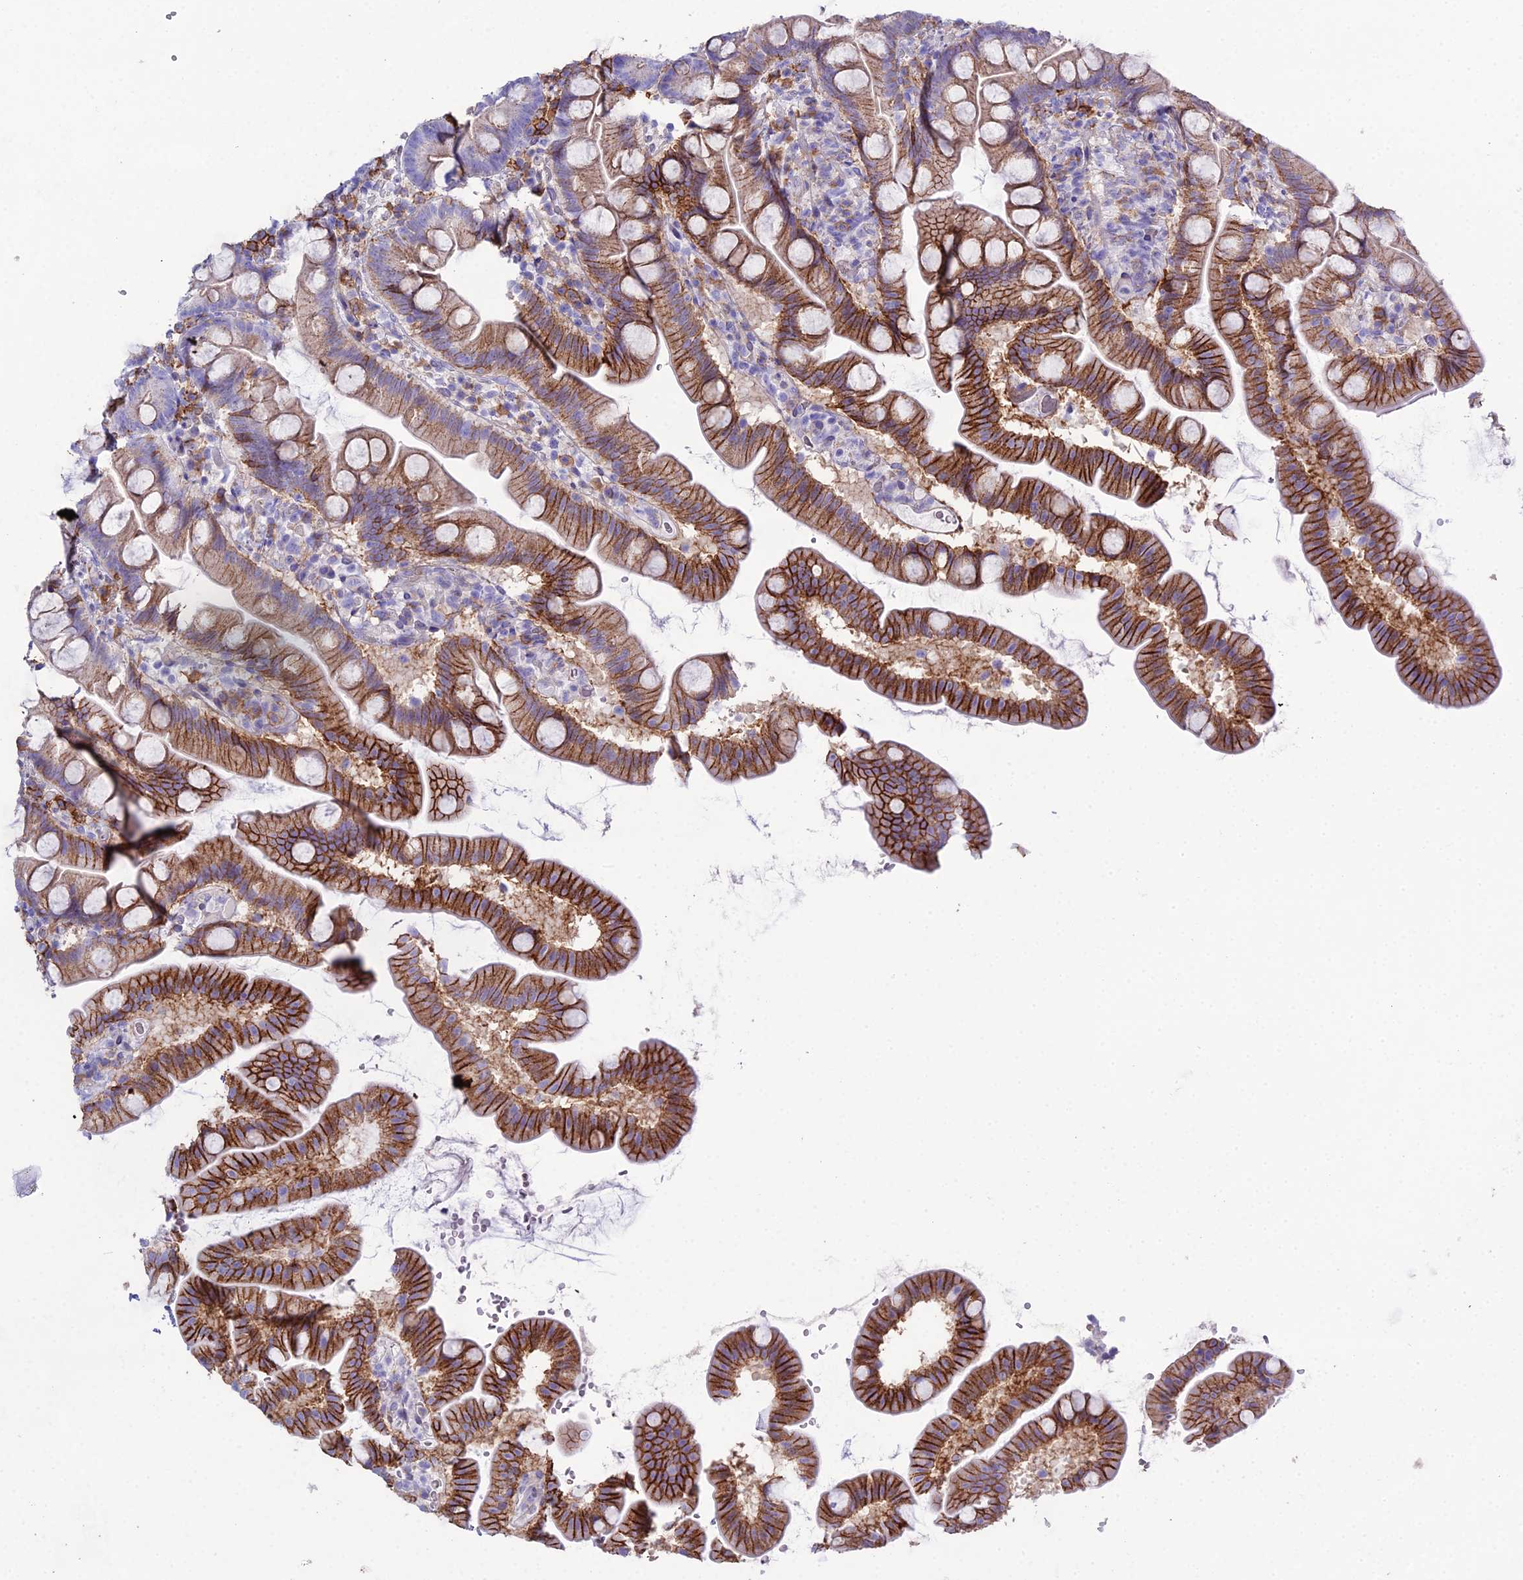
{"staining": {"intensity": "moderate", "quantity": ">75%", "location": "cytoplasmic/membranous"}, "tissue": "small intestine", "cell_type": "Glandular cells", "image_type": "normal", "snomed": [{"axis": "morphology", "description": "Normal tissue, NOS"}, {"axis": "topography", "description": "Small intestine"}], "caption": "Immunohistochemistry (IHC) photomicrograph of unremarkable small intestine: human small intestine stained using immunohistochemistry shows medium levels of moderate protein expression localized specifically in the cytoplasmic/membranous of glandular cells, appearing as a cytoplasmic/membranous brown color.", "gene": "OR1Q1", "patient": {"sex": "female", "age": 68}}